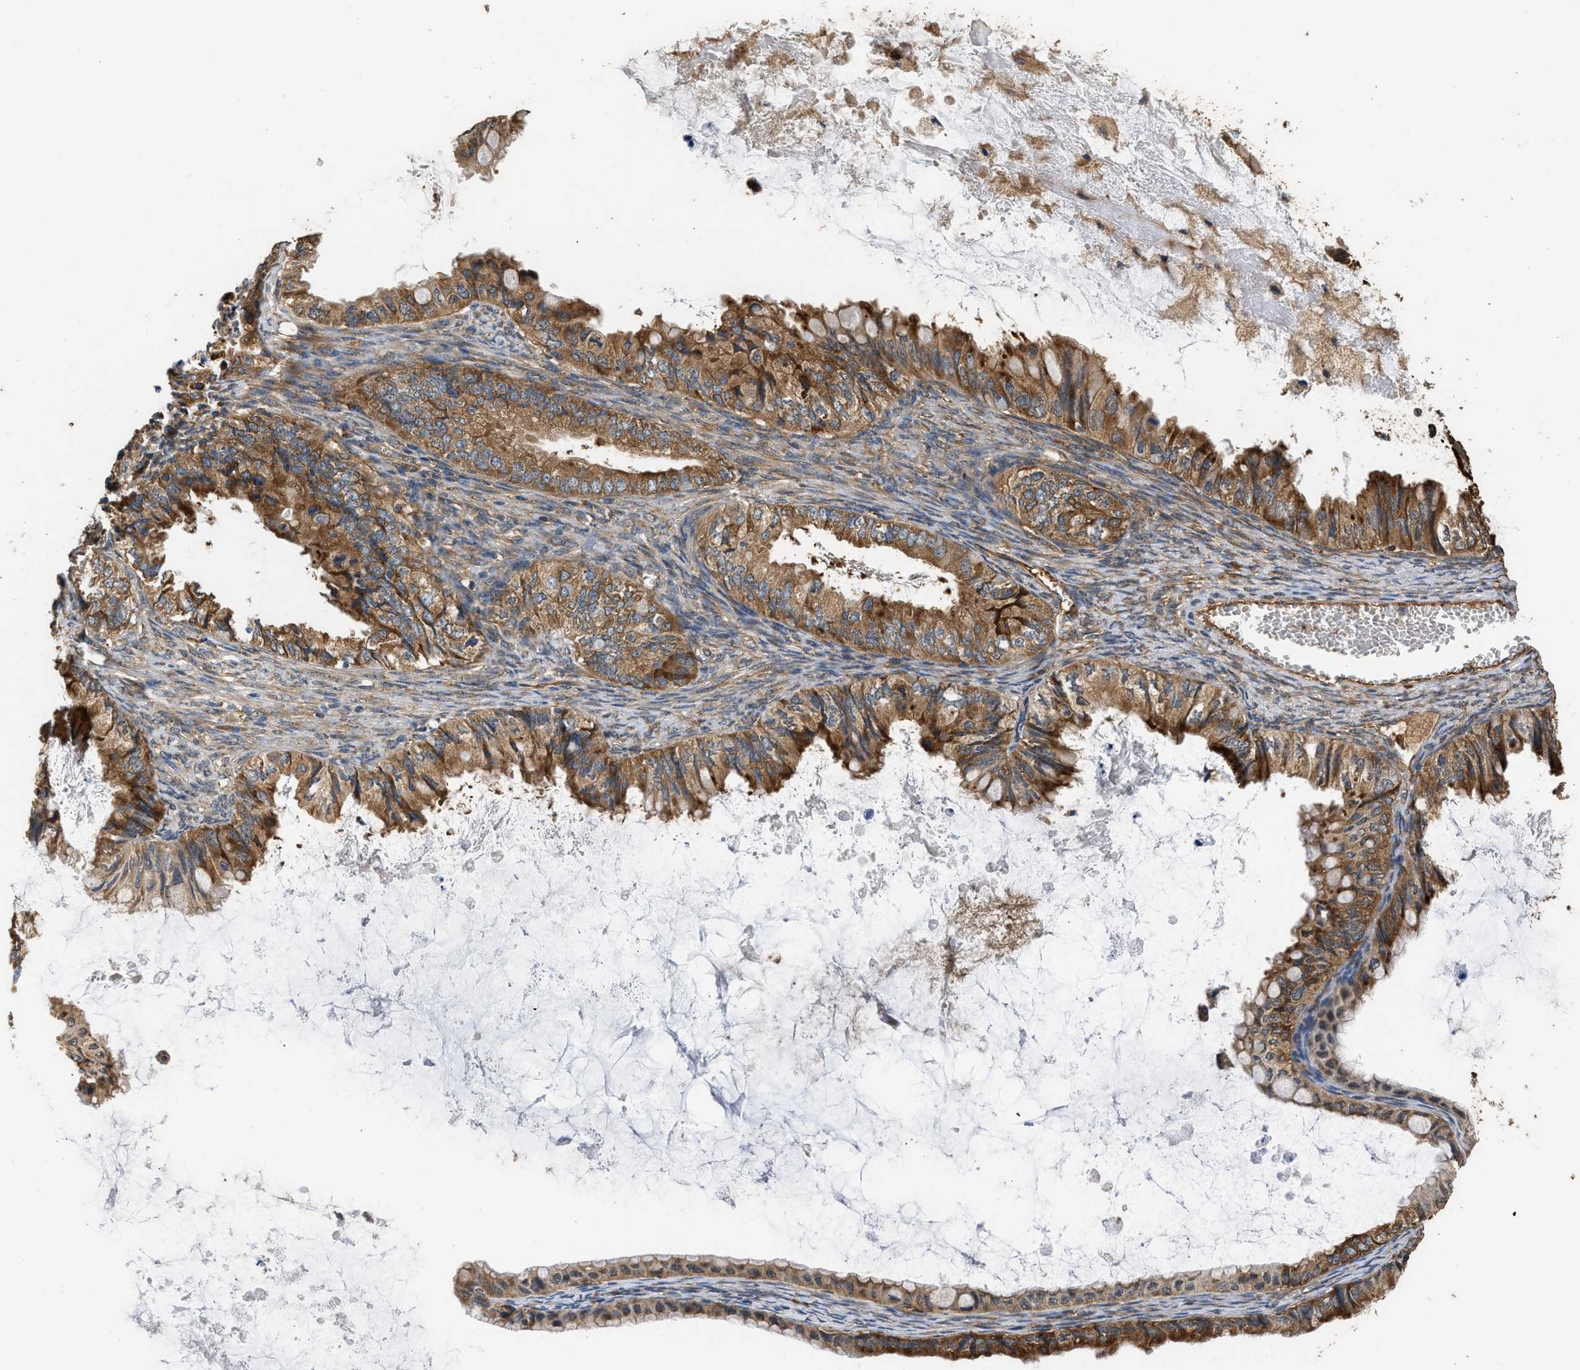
{"staining": {"intensity": "moderate", "quantity": ">75%", "location": "cytoplasmic/membranous"}, "tissue": "ovarian cancer", "cell_type": "Tumor cells", "image_type": "cancer", "snomed": [{"axis": "morphology", "description": "Cystadenocarcinoma, mucinous, NOS"}, {"axis": "topography", "description": "Ovary"}], "caption": "A brown stain shows moderate cytoplasmic/membranous staining of a protein in human ovarian mucinous cystadenocarcinoma tumor cells.", "gene": "SLC36A4", "patient": {"sex": "female", "age": 80}}